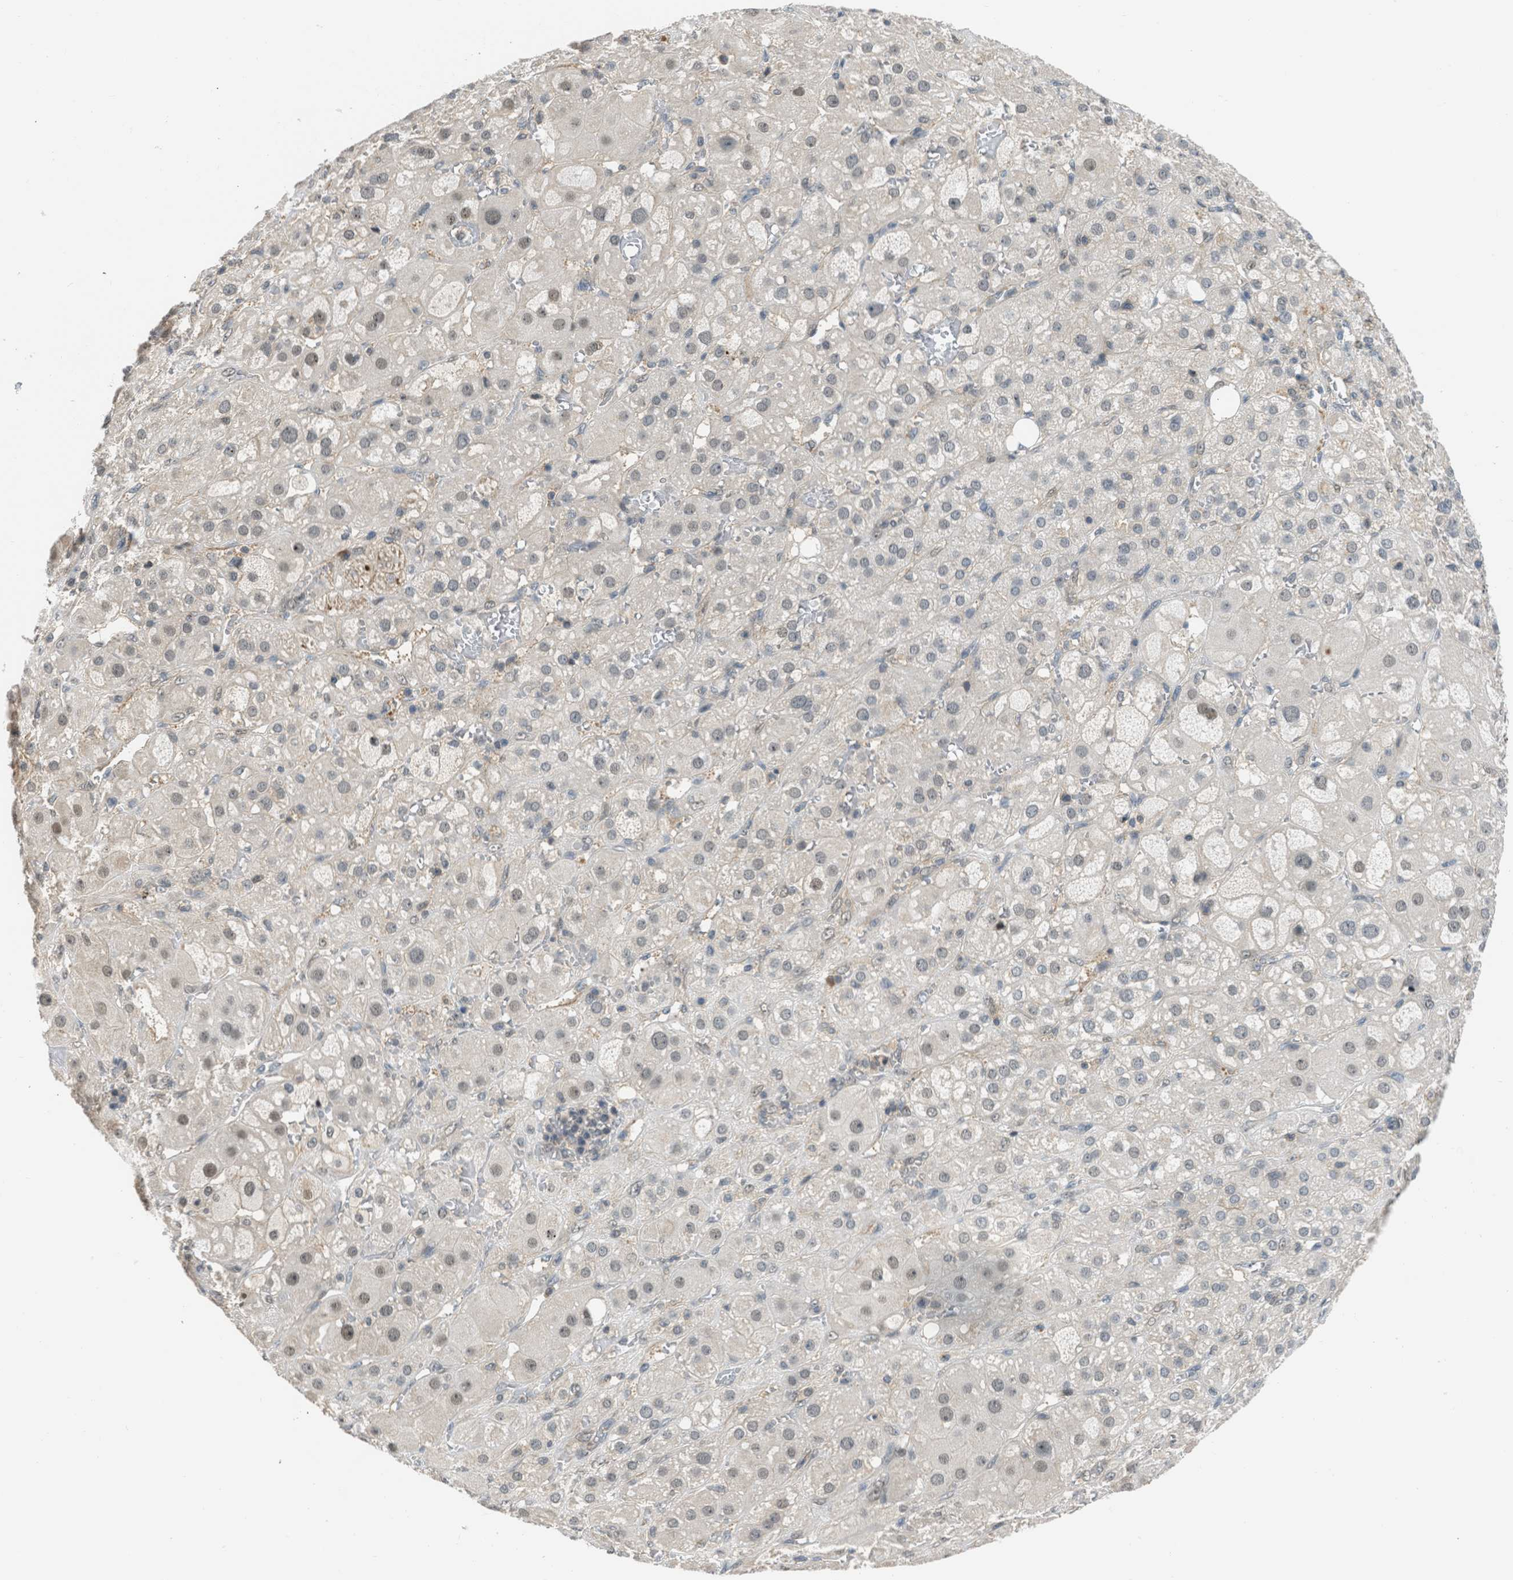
{"staining": {"intensity": "weak", "quantity": "25%-75%", "location": "cytoplasmic/membranous,nuclear"}, "tissue": "adrenal gland", "cell_type": "Glandular cells", "image_type": "normal", "snomed": [{"axis": "morphology", "description": "Normal tissue, NOS"}, {"axis": "topography", "description": "Adrenal gland"}], "caption": "Protein staining reveals weak cytoplasmic/membranous,nuclear expression in about 25%-75% of glandular cells in benign adrenal gland. (DAB (3,3'-diaminobenzidine) = brown stain, brightfield microscopy at high magnification).", "gene": "TTBK2", "patient": {"sex": "female", "age": 47}}